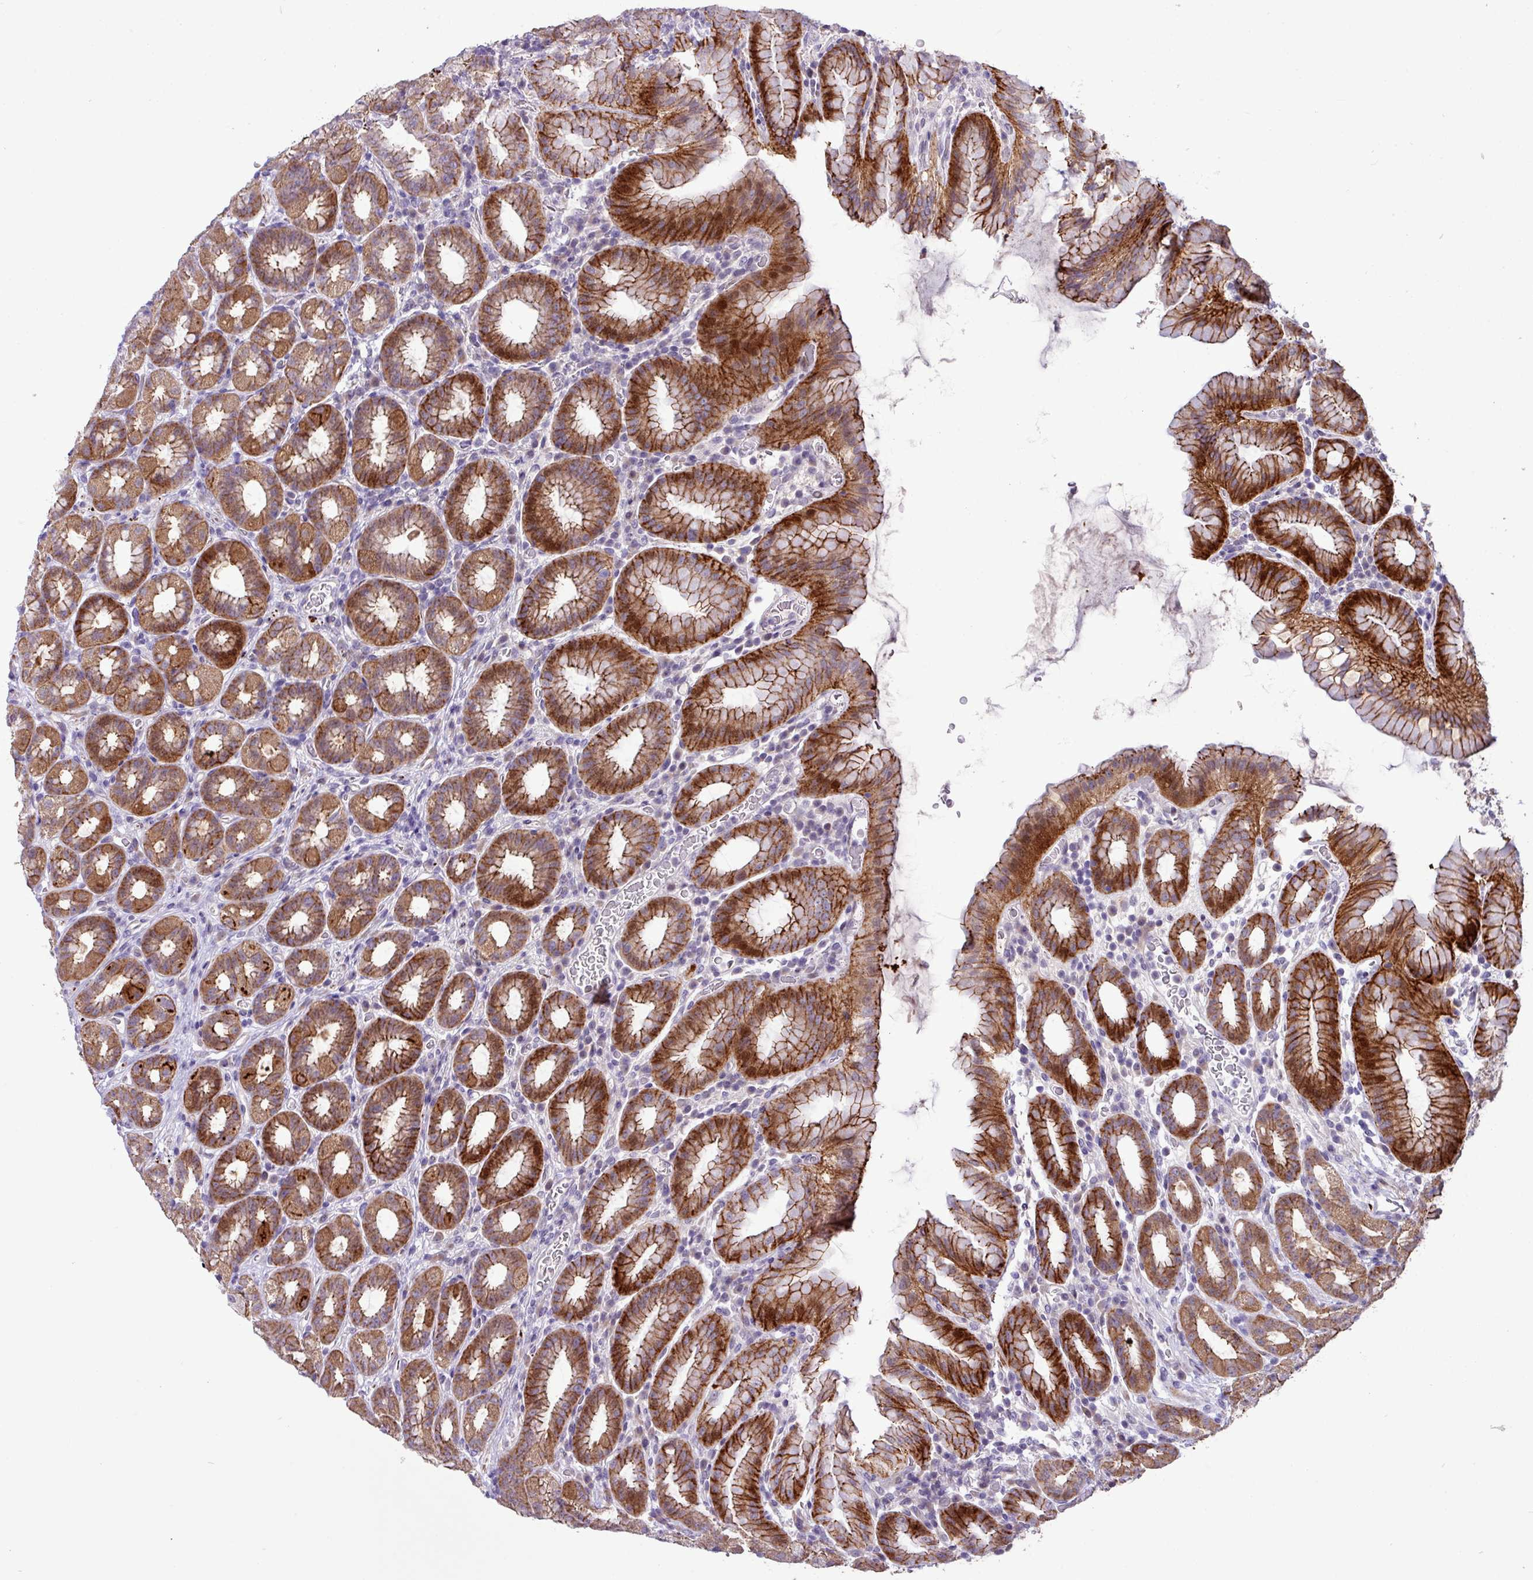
{"staining": {"intensity": "strong", "quantity": "25%-75%", "location": "cytoplasmic/membranous"}, "tissue": "stomach", "cell_type": "Glandular cells", "image_type": "normal", "snomed": [{"axis": "morphology", "description": "Normal tissue, NOS"}, {"axis": "topography", "description": "Stomach, upper"}, {"axis": "topography", "description": "Stomach"}], "caption": "Immunohistochemical staining of unremarkable stomach displays 25%-75% levels of strong cytoplasmic/membranous protein expression in approximately 25%-75% of glandular cells. The staining is performed using DAB brown chromogen to label protein expression. The nuclei are counter-stained blue using hematoxylin.", "gene": "RIPPLY1", "patient": {"sex": "male", "age": 68}}